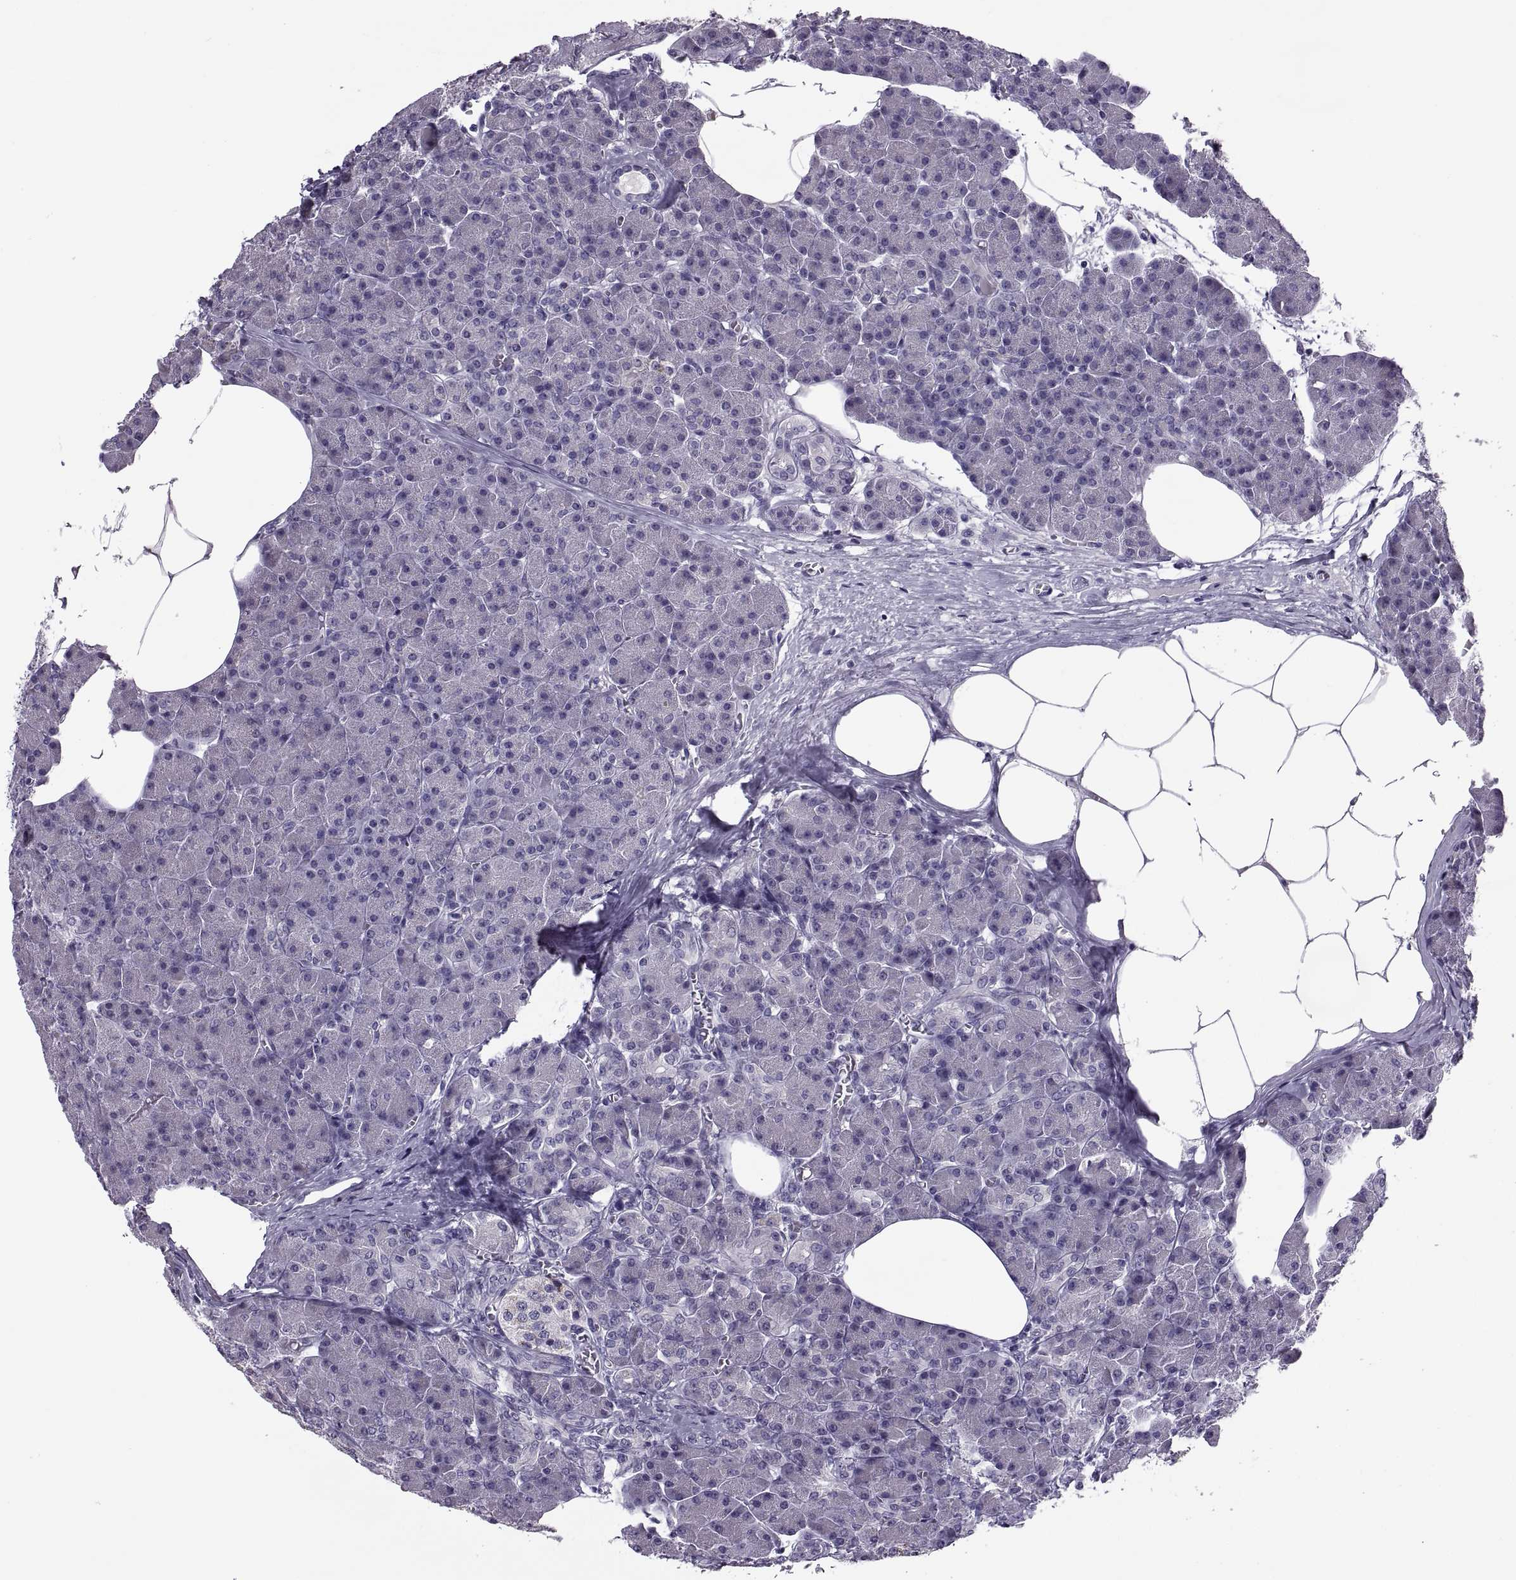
{"staining": {"intensity": "negative", "quantity": "none", "location": "none"}, "tissue": "pancreas", "cell_type": "Exocrine glandular cells", "image_type": "normal", "snomed": [{"axis": "morphology", "description": "Normal tissue, NOS"}, {"axis": "topography", "description": "Pancreas"}], "caption": "The photomicrograph reveals no significant staining in exocrine glandular cells of pancreas. Brightfield microscopy of IHC stained with DAB (brown) and hematoxylin (blue), captured at high magnification.", "gene": "MAGEB1", "patient": {"sex": "female", "age": 45}}